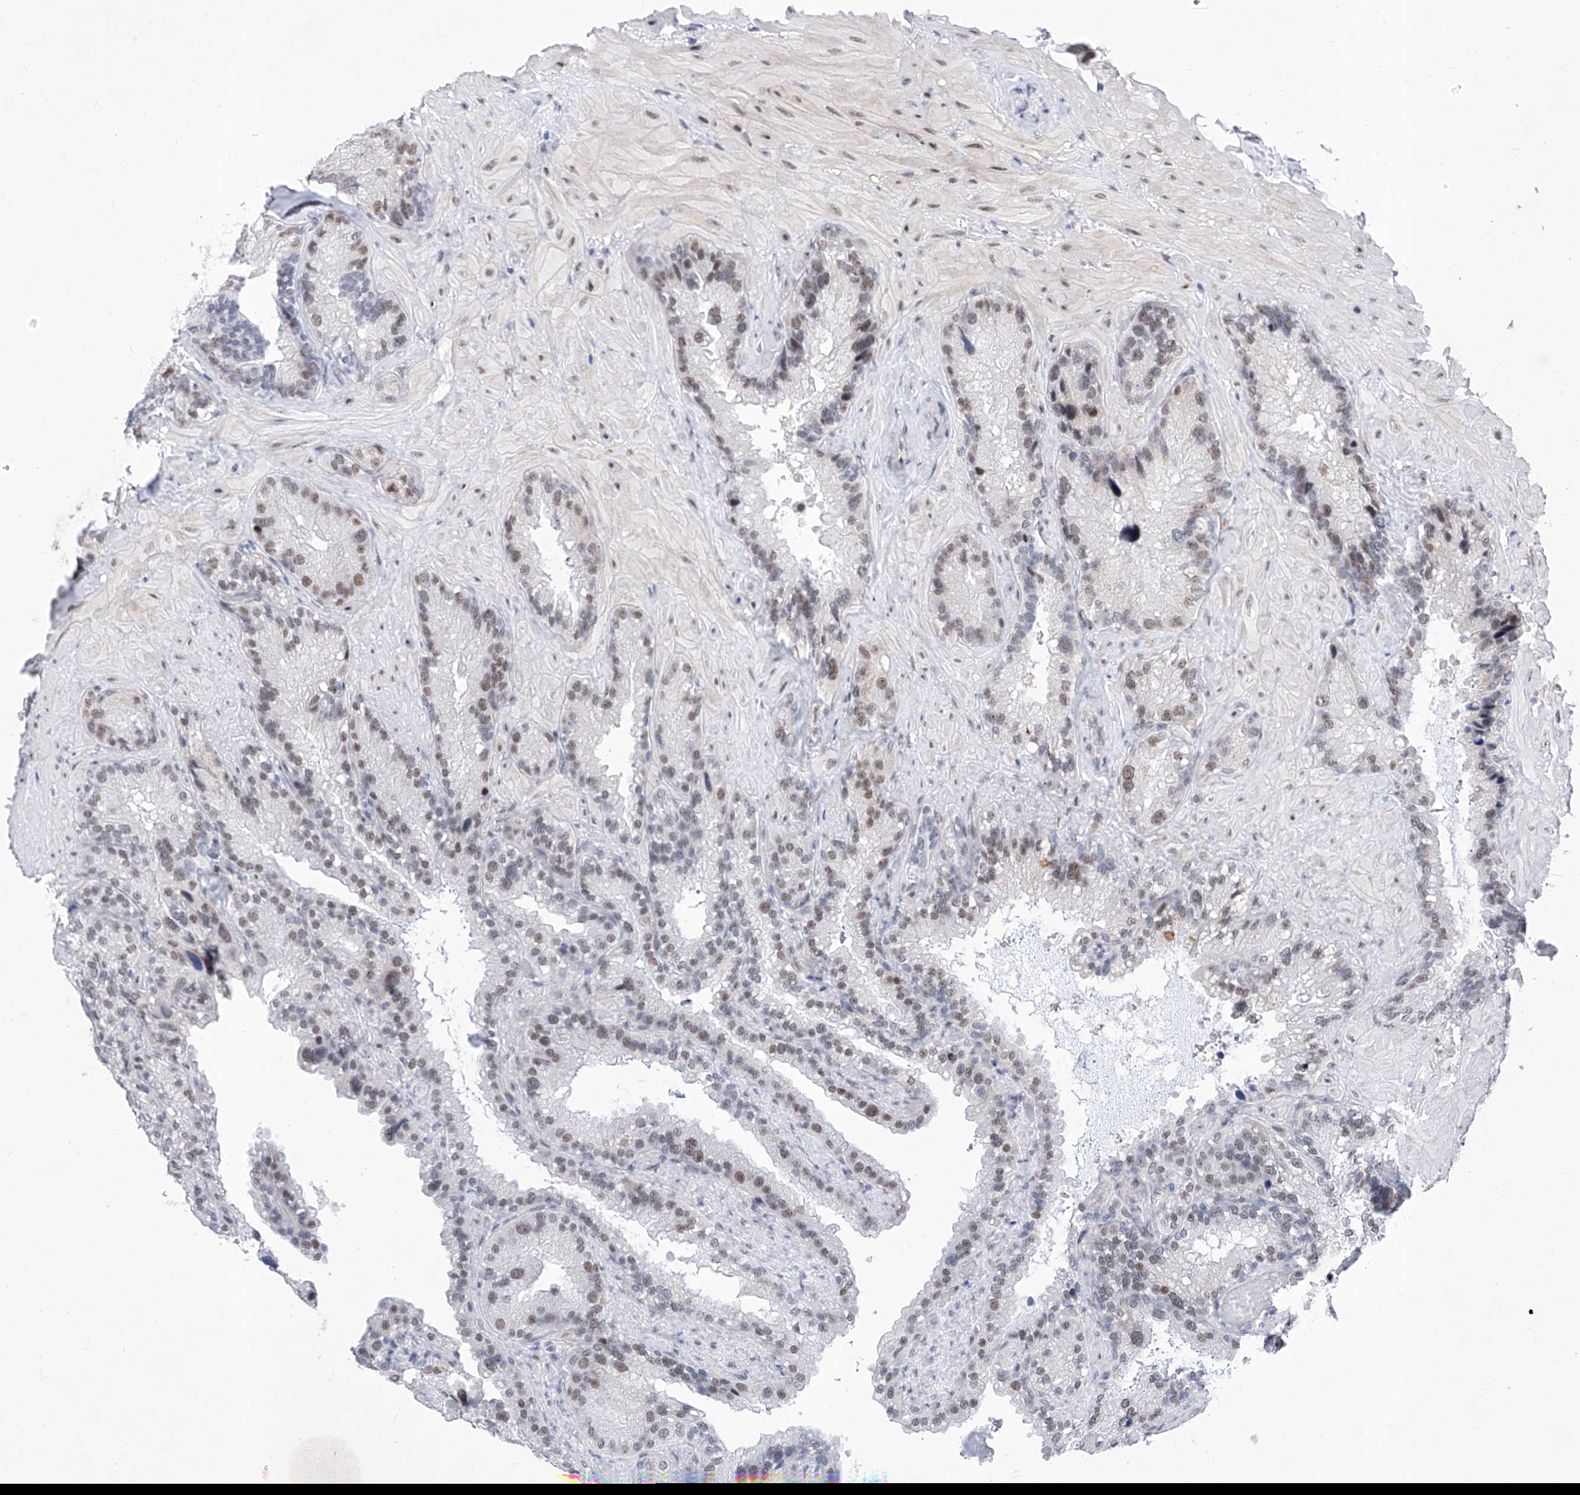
{"staining": {"intensity": "moderate", "quantity": "25%-75%", "location": "nuclear"}, "tissue": "seminal vesicle", "cell_type": "Glandular cells", "image_type": "normal", "snomed": [{"axis": "morphology", "description": "Normal tissue, NOS"}, {"axis": "topography", "description": "Prostate"}, {"axis": "topography", "description": "Seminal veicle"}], "caption": "Immunohistochemistry (IHC) (DAB (3,3'-diaminobenzidine)) staining of normal human seminal vesicle reveals moderate nuclear protein staining in approximately 25%-75% of glandular cells.", "gene": "ATN1", "patient": {"sex": "male", "age": 68}}